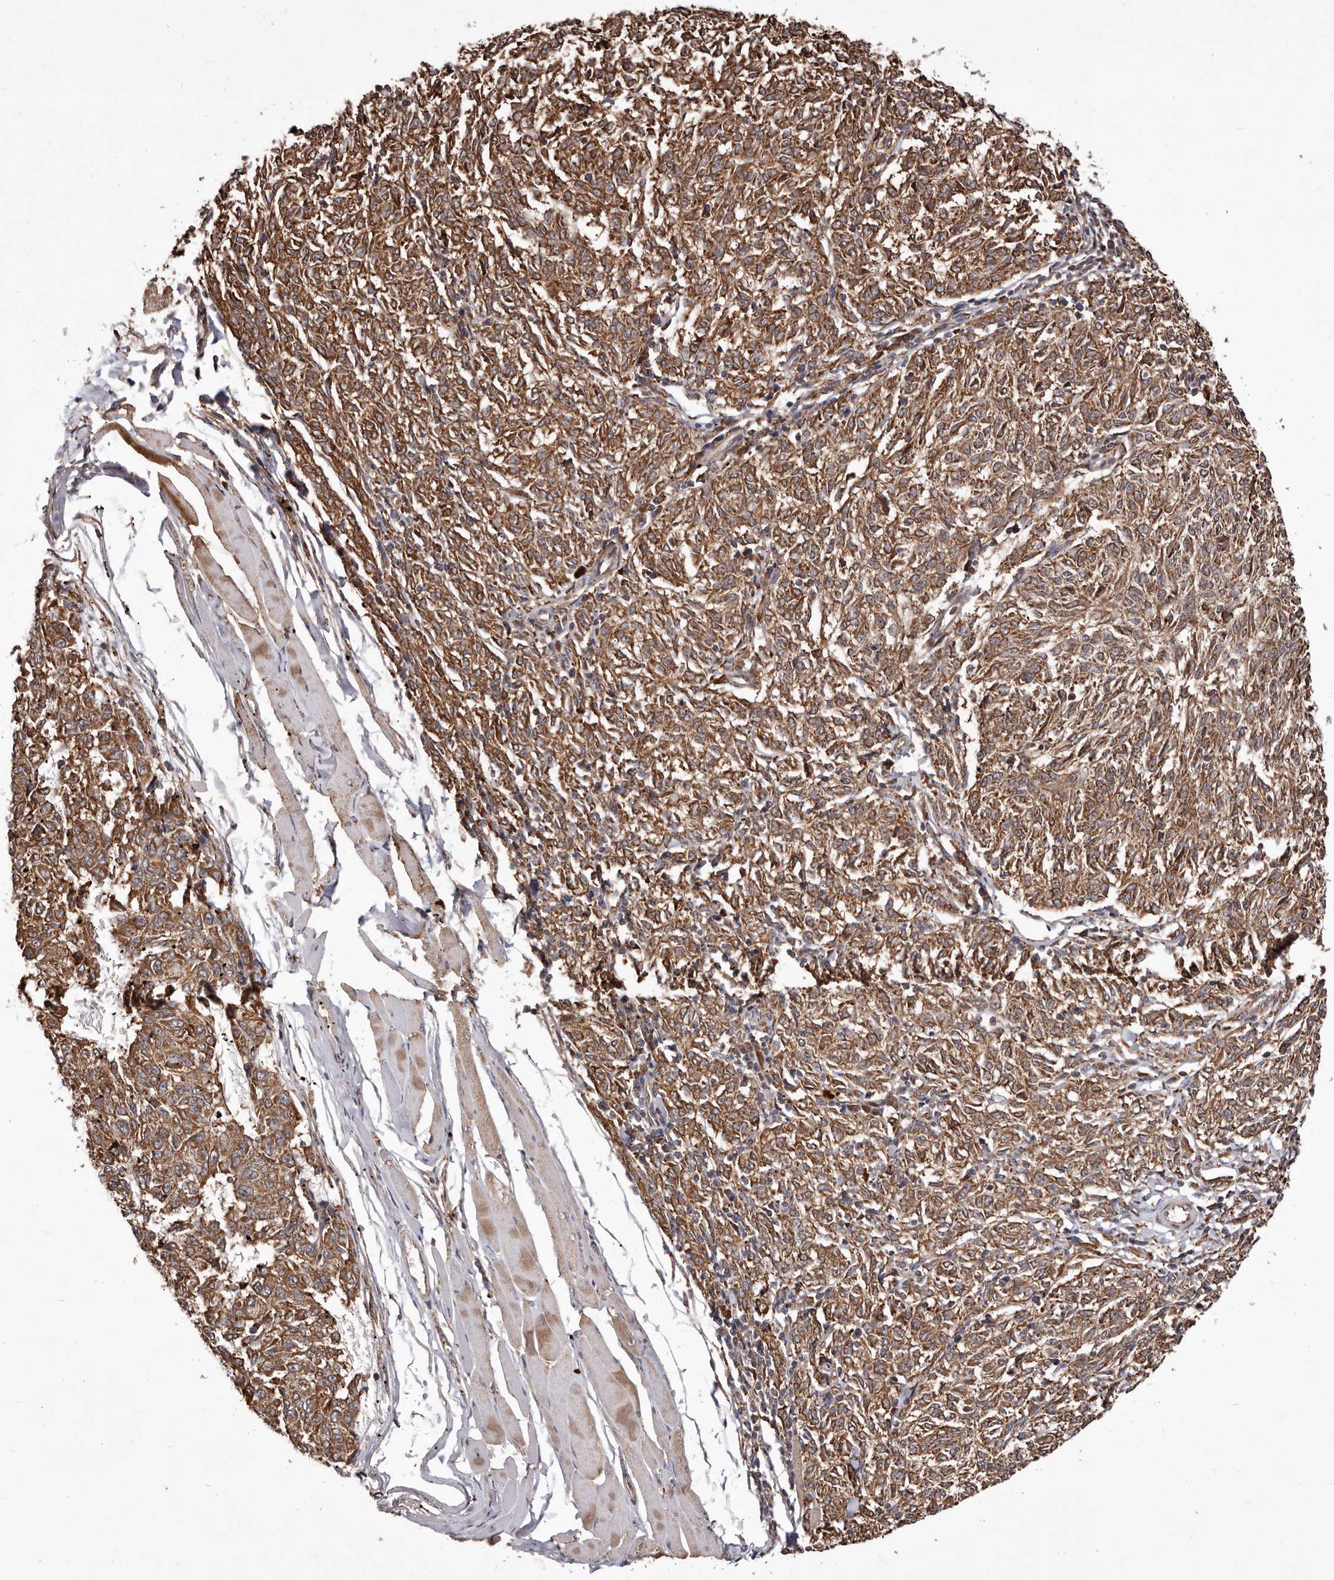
{"staining": {"intensity": "moderate", "quantity": ">75%", "location": "cytoplasmic/membranous"}, "tissue": "melanoma", "cell_type": "Tumor cells", "image_type": "cancer", "snomed": [{"axis": "morphology", "description": "Malignant melanoma, NOS"}, {"axis": "topography", "description": "Skin"}], "caption": "Protein expression analysis of human melanoma reveals moderate cytoplasmic/membranous expression in approximately >75% of tumor cells. (Stains: DAB in brown, nuclei in blue, Microscopy: brightfield microscopy at high magnification).", "gene": "RRM2B", "patient": {"sex": "female", "age": 72}}